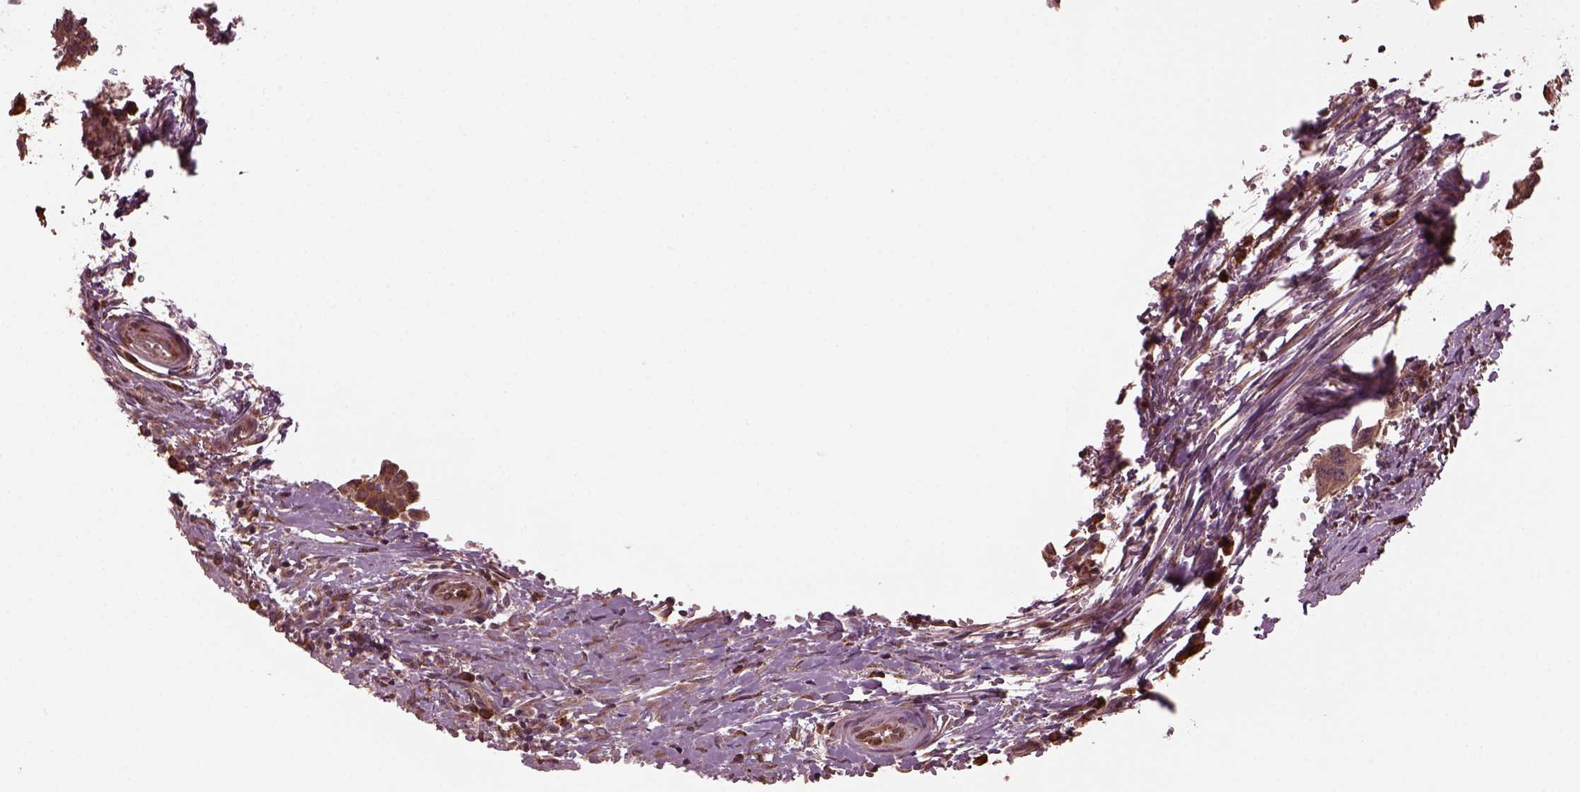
{"staining": {"intensity": "moderate", "quantity": ">75%", "location": "cytoplasmic/membranous"}, "tissue": "colorectal cancer", "cell_type": "Tumor cells", "image_type": "cancer", "snomed": [{"axis": "morphology", "description": "Adenocarcinoma, NOS"}, {"axis": "topography", "description": "Colon"}], "caption": "Immunohistochemical staining of human adenocarcinoma (colorectal) shows medium levels of moderate cytoplasmic/membranous staining in about >75% of tumor cells.", "gene": "ZNF292", "patient": {"sex": "female", "age": 82}}